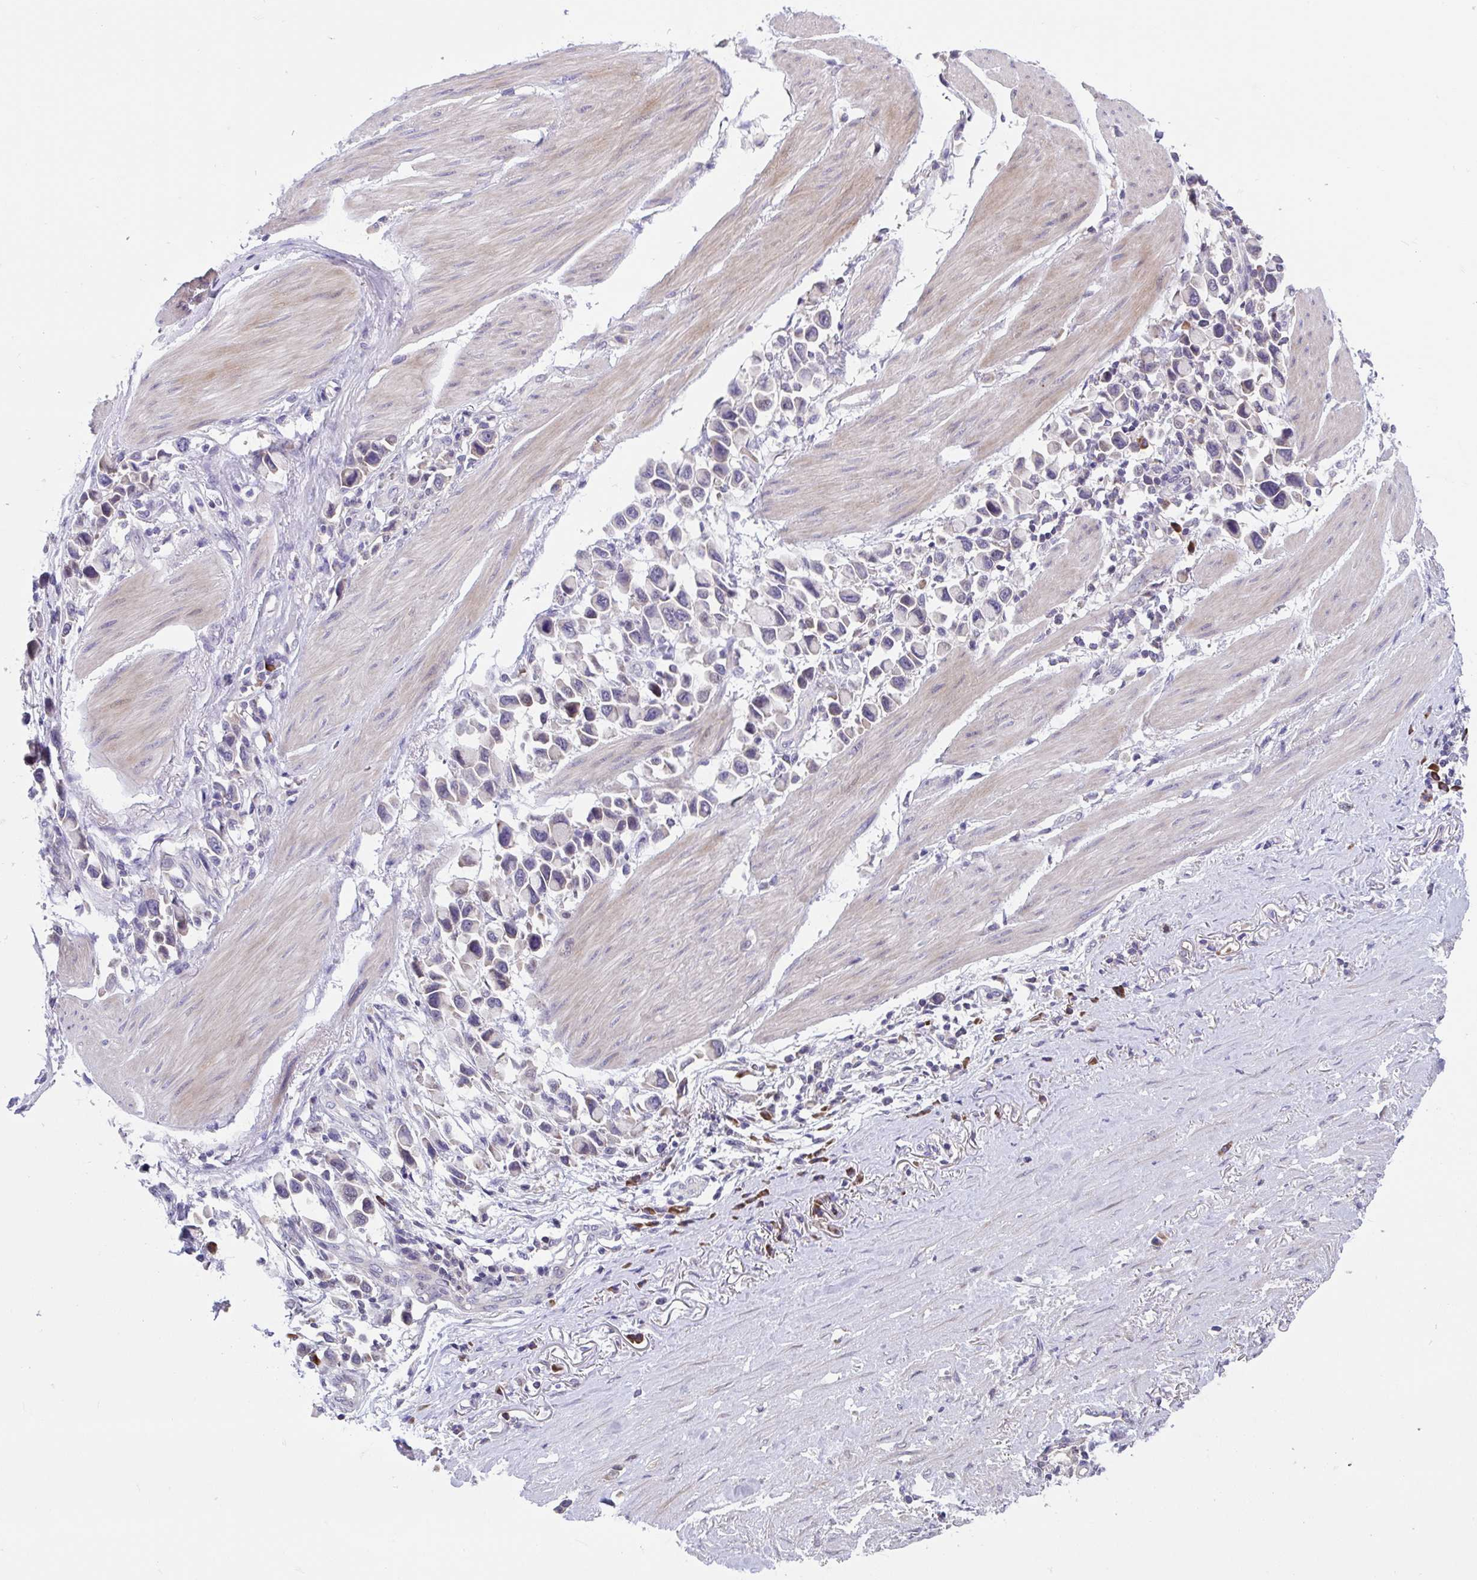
{"staining": {"intensity": "negative", "quantity": "none", "location": "none"}, "tissue": "stomach cancer", "cell_type": "Tumor cells", "image_type": "cancer", "snomed": [{"axis": "morphology", "description": "Adenocarcinoma, NOS"}, {"axis": "topography", "description": "Stomach"}], "caption": "The immunohistochemistry (IHC) photomicrograph has no significant expression in tumor cells of stomach adenocarcinoma tissue.", "gene": "SUSD4", "patient": {"sex": "female", "age": 81}}